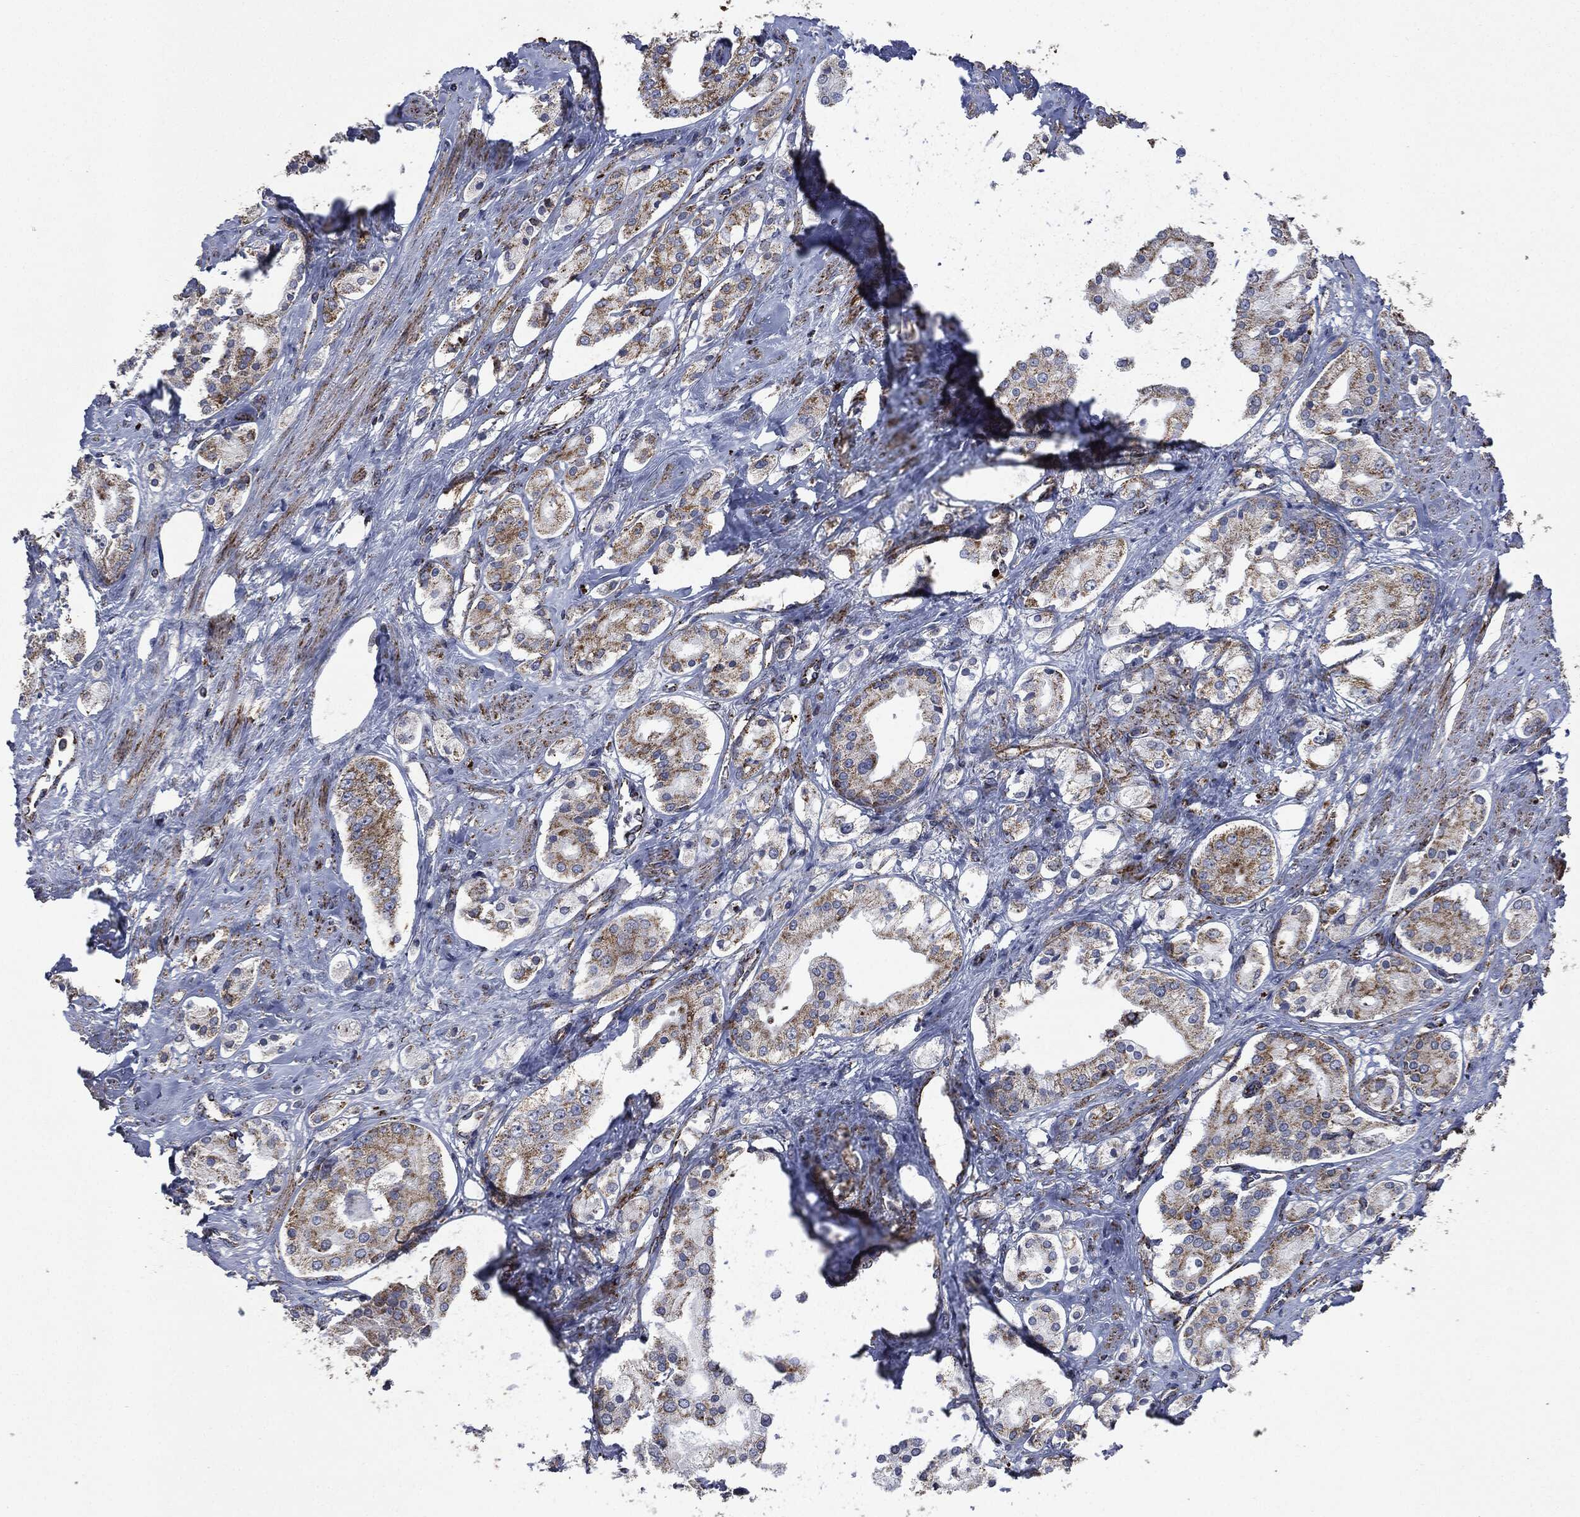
{"staining": {"intensity": "moderate", "quantity": ">75%", "location": "cytoplasmic/membranous"}, "tissue": "prostate cancer", "cell_type": "Tumor cells", "image_type": "cancer", "snomed": [{"axis": "morphology", "description": "Adenocarcinoma, NOS"}, {"axis": "topography", "description": "Prostate and seminal vesicle, NOS"}, {"axis": "topography", "description": "Prostate"}], "caption": "High-power microscopy captured an immunohistochemistry photomicrograph of prostate cancer, revealing moderate cytoplasmic/membranous positivity in about >75% of tumor cells.", "gene": "RYK", "patient": {"sex": "male", "age": 67}}